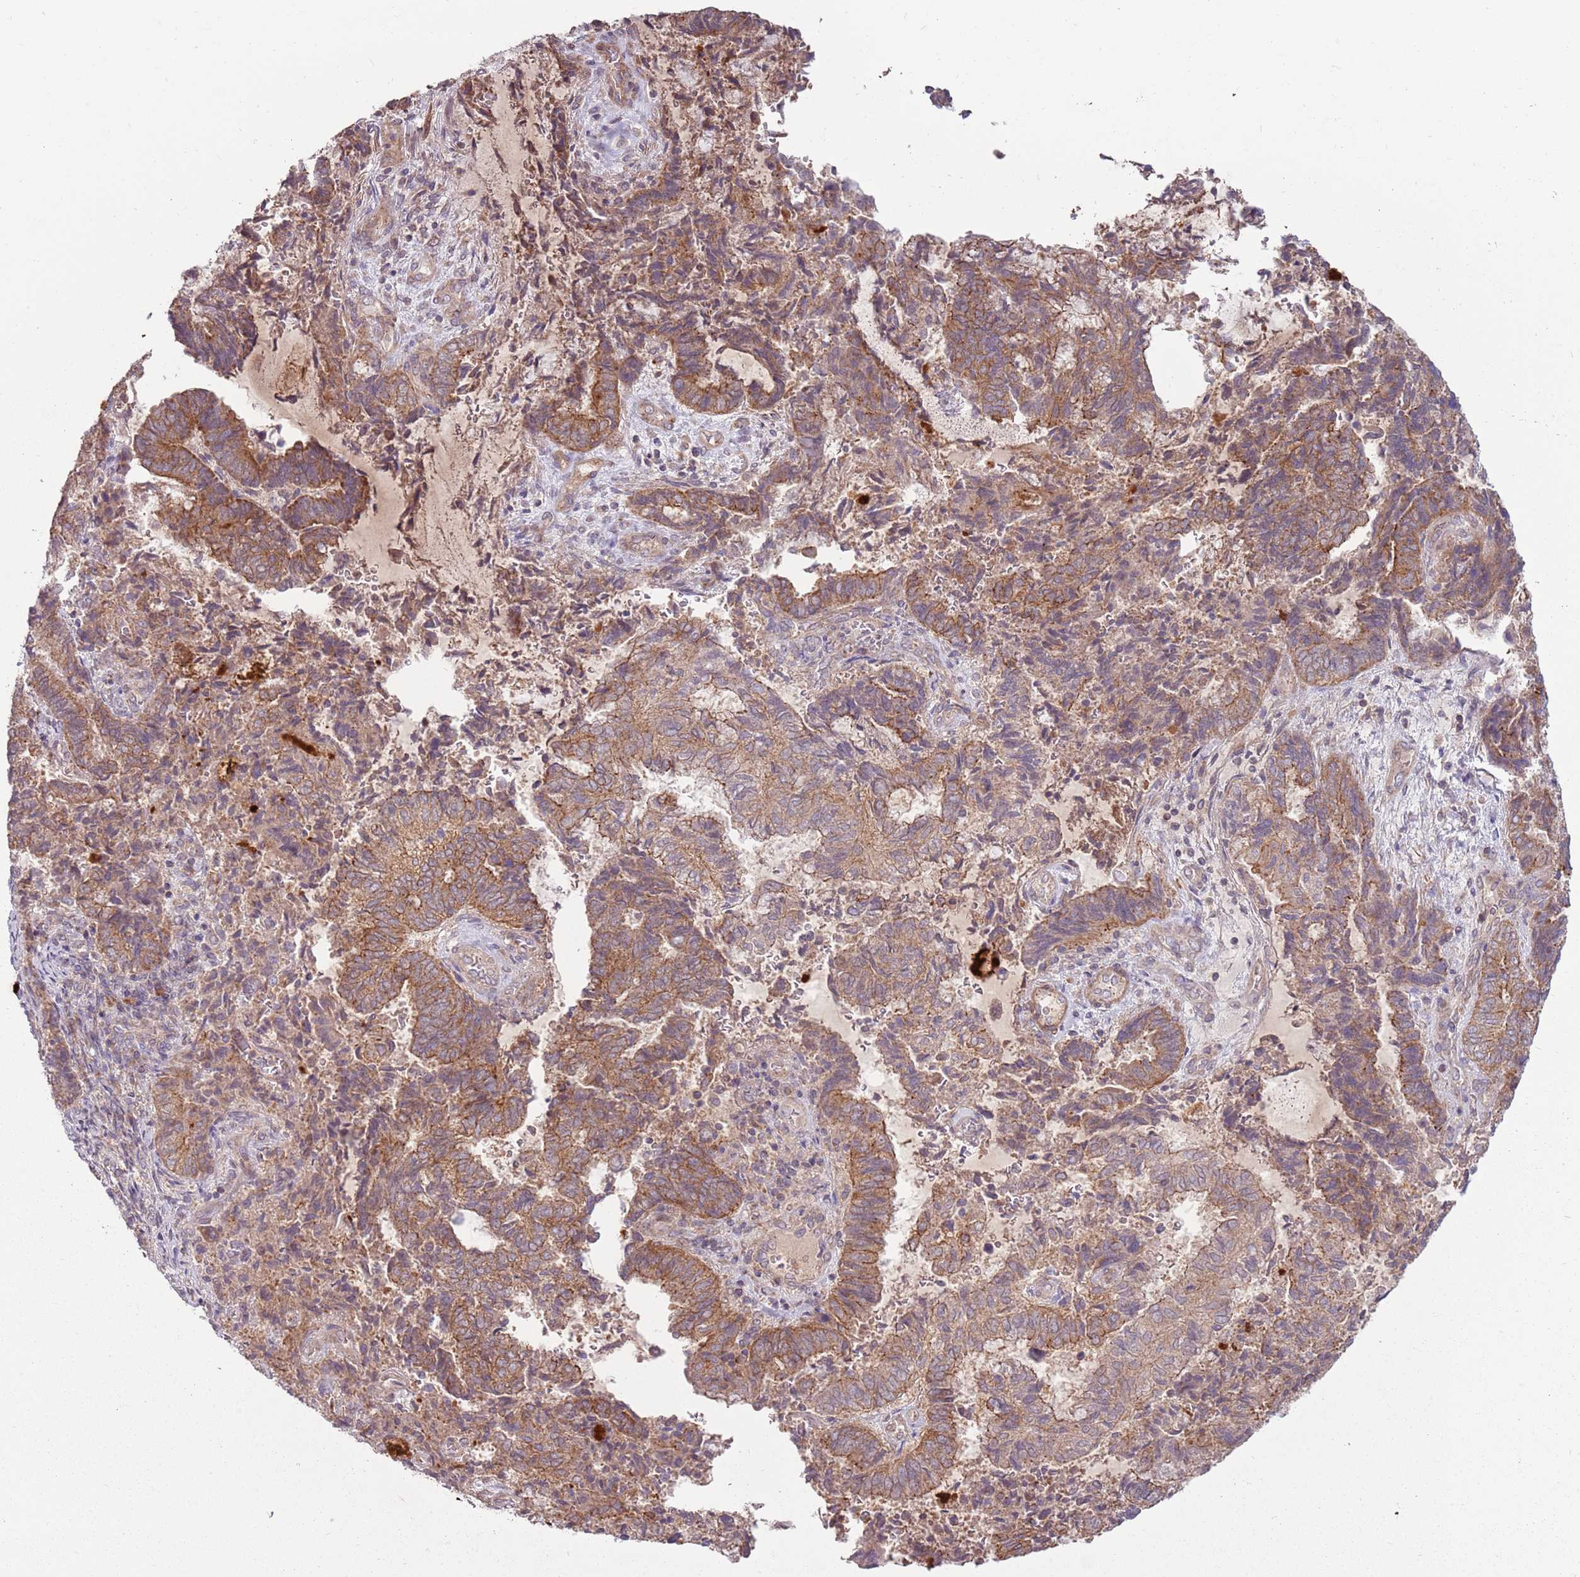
{"staining": {"intensity": "moderate", "quantity": ">75%", "location": "cytoplasmic/membranous"}, "tissue": "endometrial cancer", "cell_type": "Tumor cells", "image_type": "cancer", "snomed": [{"axis": "morphology", "description": "Adenocarcinoma, NOS"}, {"axis": "topography", "description": "Endometrium"}], "caption": "IHC image of endometrial cancer (adenocarcinoma) stained for a protein (brown), which shows medium levels of moderate cytoplasmic/membranous expression in about >75% of tumor cells.", "gene": "SPATA31D1", "patient": {"sex": "female", "age": 80}}